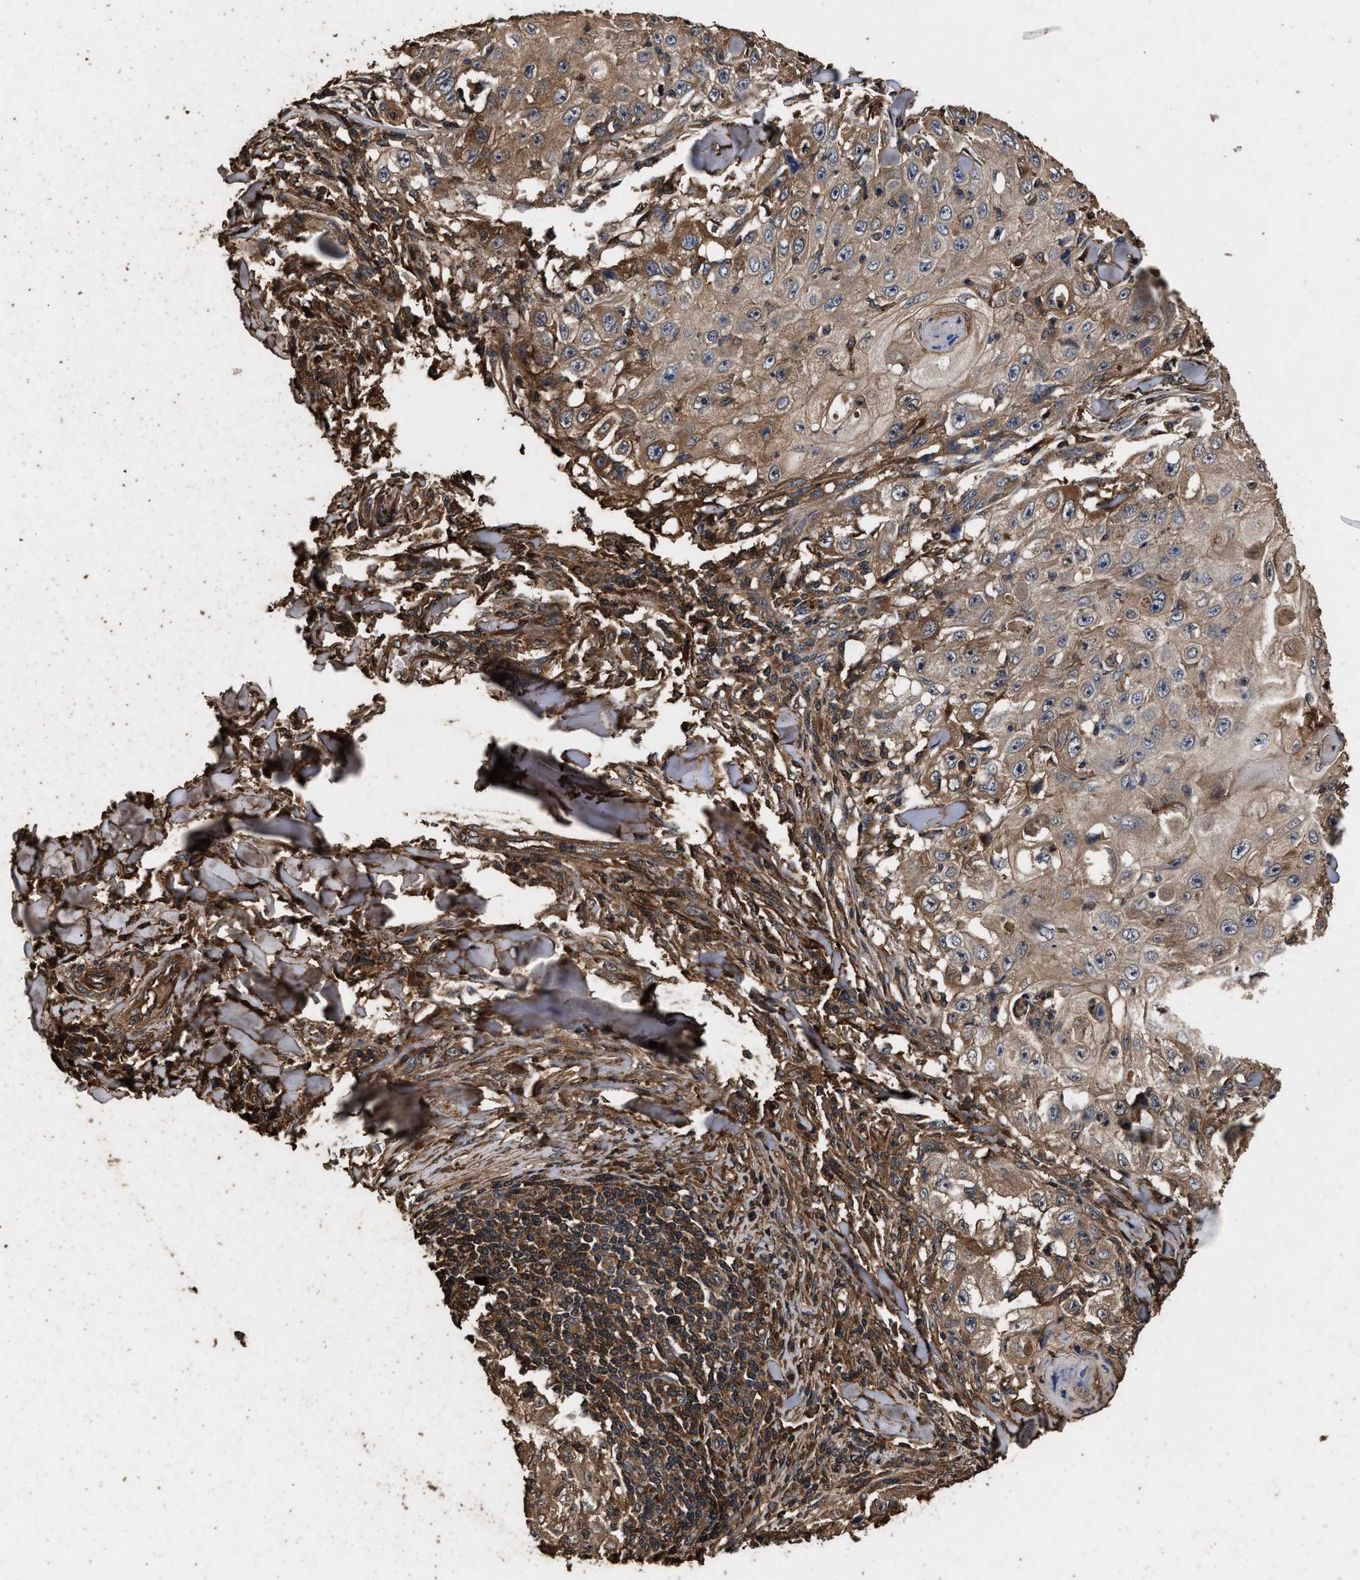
{"staining": {"intensity": "weak", "quantity": ">75%", "location": "cytoplasmic/membranous"}, "tissue": "skin cancer", "cell_type": "Tumor cells", "image_type": "cancer", "snomed": [{"axis": "morphology", "description": "Squamous cell carcinoma, NOS"}, {"axis": "topography", "description": "Skin"}], "caption": "IHC micrograph of neoplastic tissue: human squamous cell carcinoma (skin) stained using immunohistochemistry (IHC) displays low levels of weak protein expression localized specifically in the cytoplasmic/membranous of tumor cells, appearing as a cytoplasmic/membranous brown color.", "gene": "KYAT1", "patient": {"sex": "male", "age": 86}}